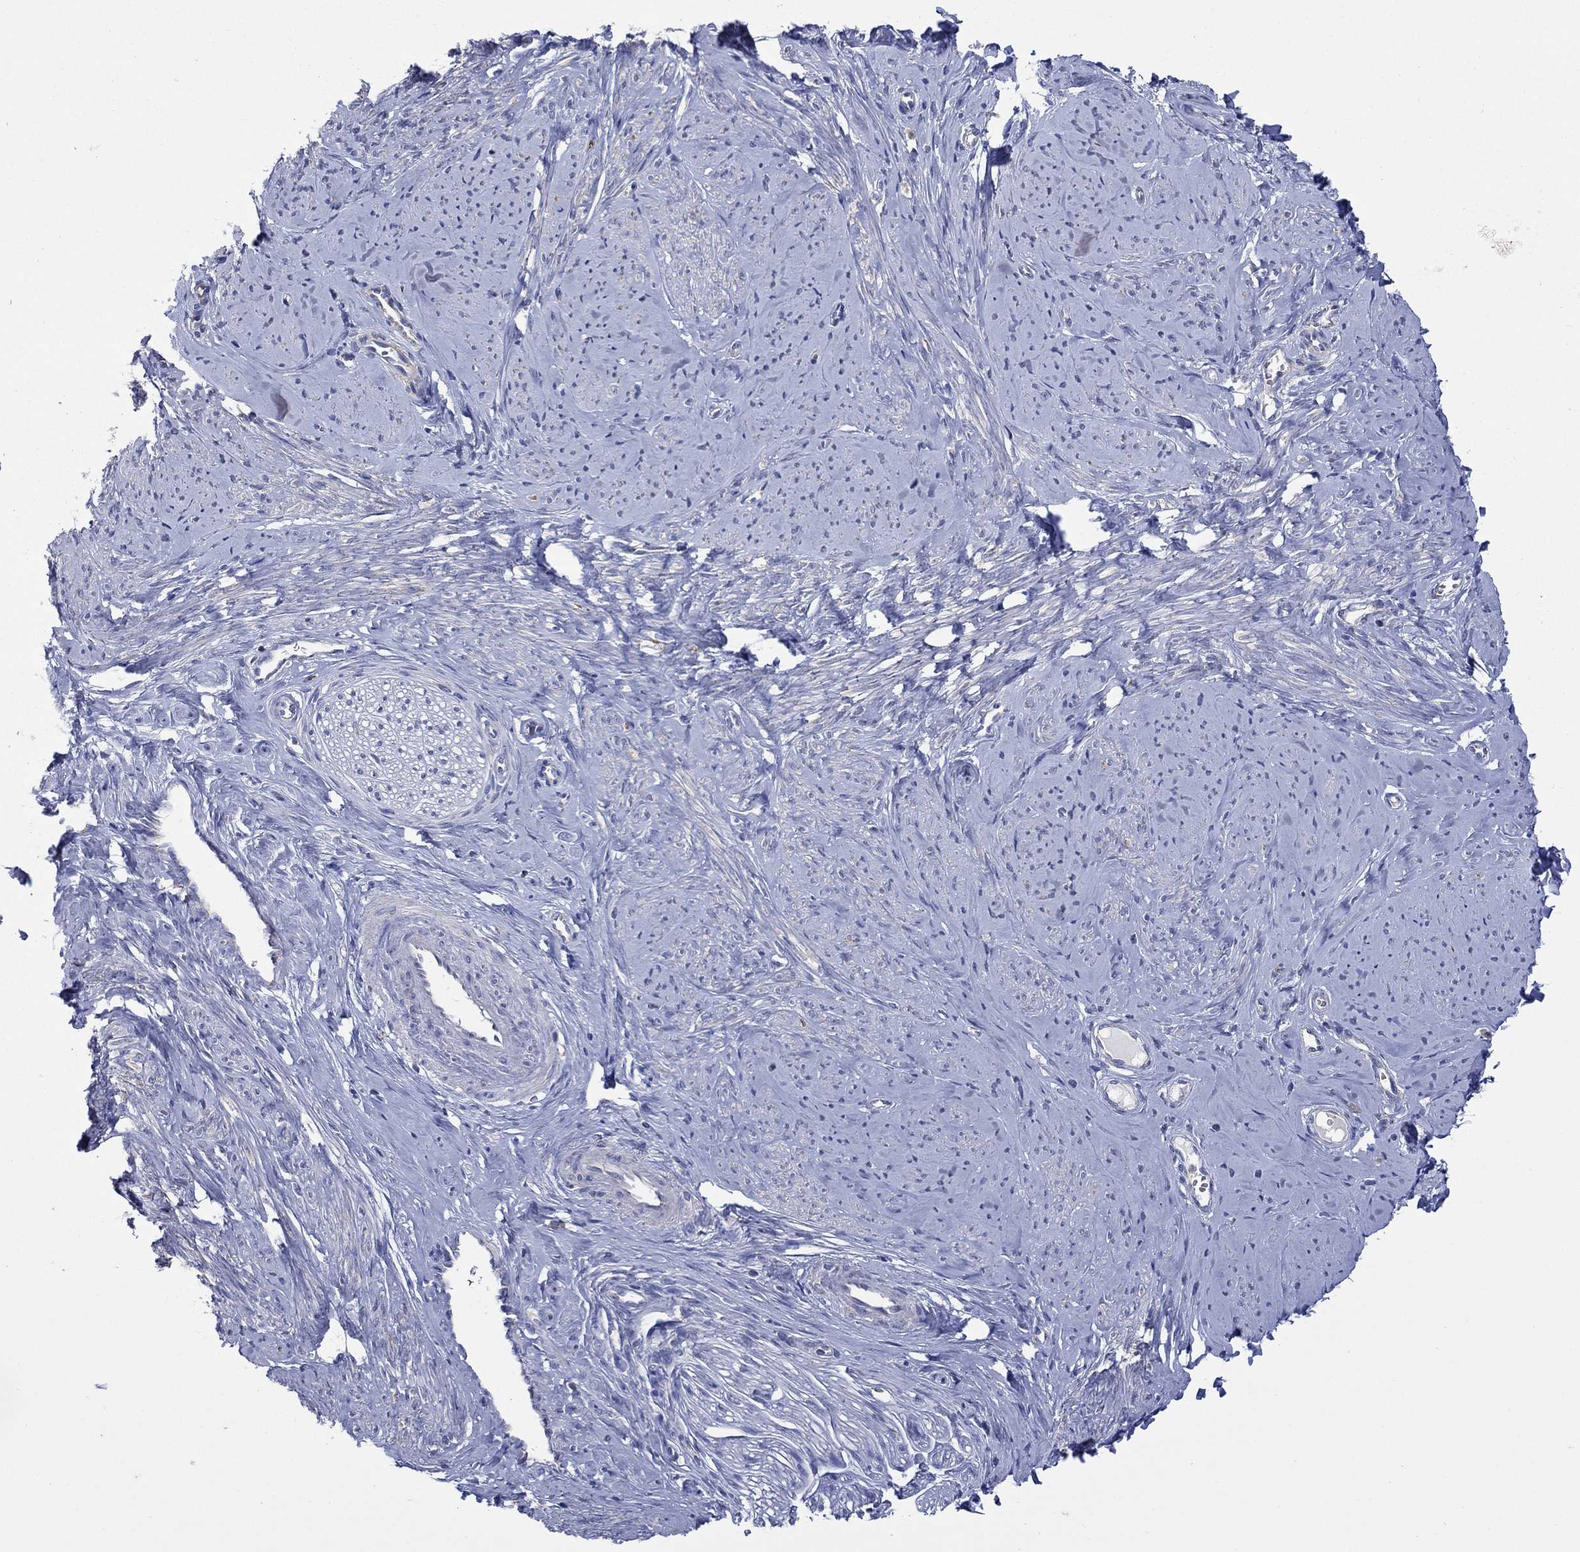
{"staining": {"intensity": "negative", "quantity": "none", "location": "none"}, "tissue": "smooth muscle", "cell_type": "Smooth muscle cells", "image_type": "normal", "snomed": [{"axis": "morphology", "description": "Normal tissue, NOS"}, {"axis": "topography", "description": "Smooth muscle"}], "caption": "Protein analysis of unremarkable smooth muscle demonstrates no significant staining in smooth muscle cells.", "gene": "HPS5", "patient": {"sex": "female", "age": 48}}